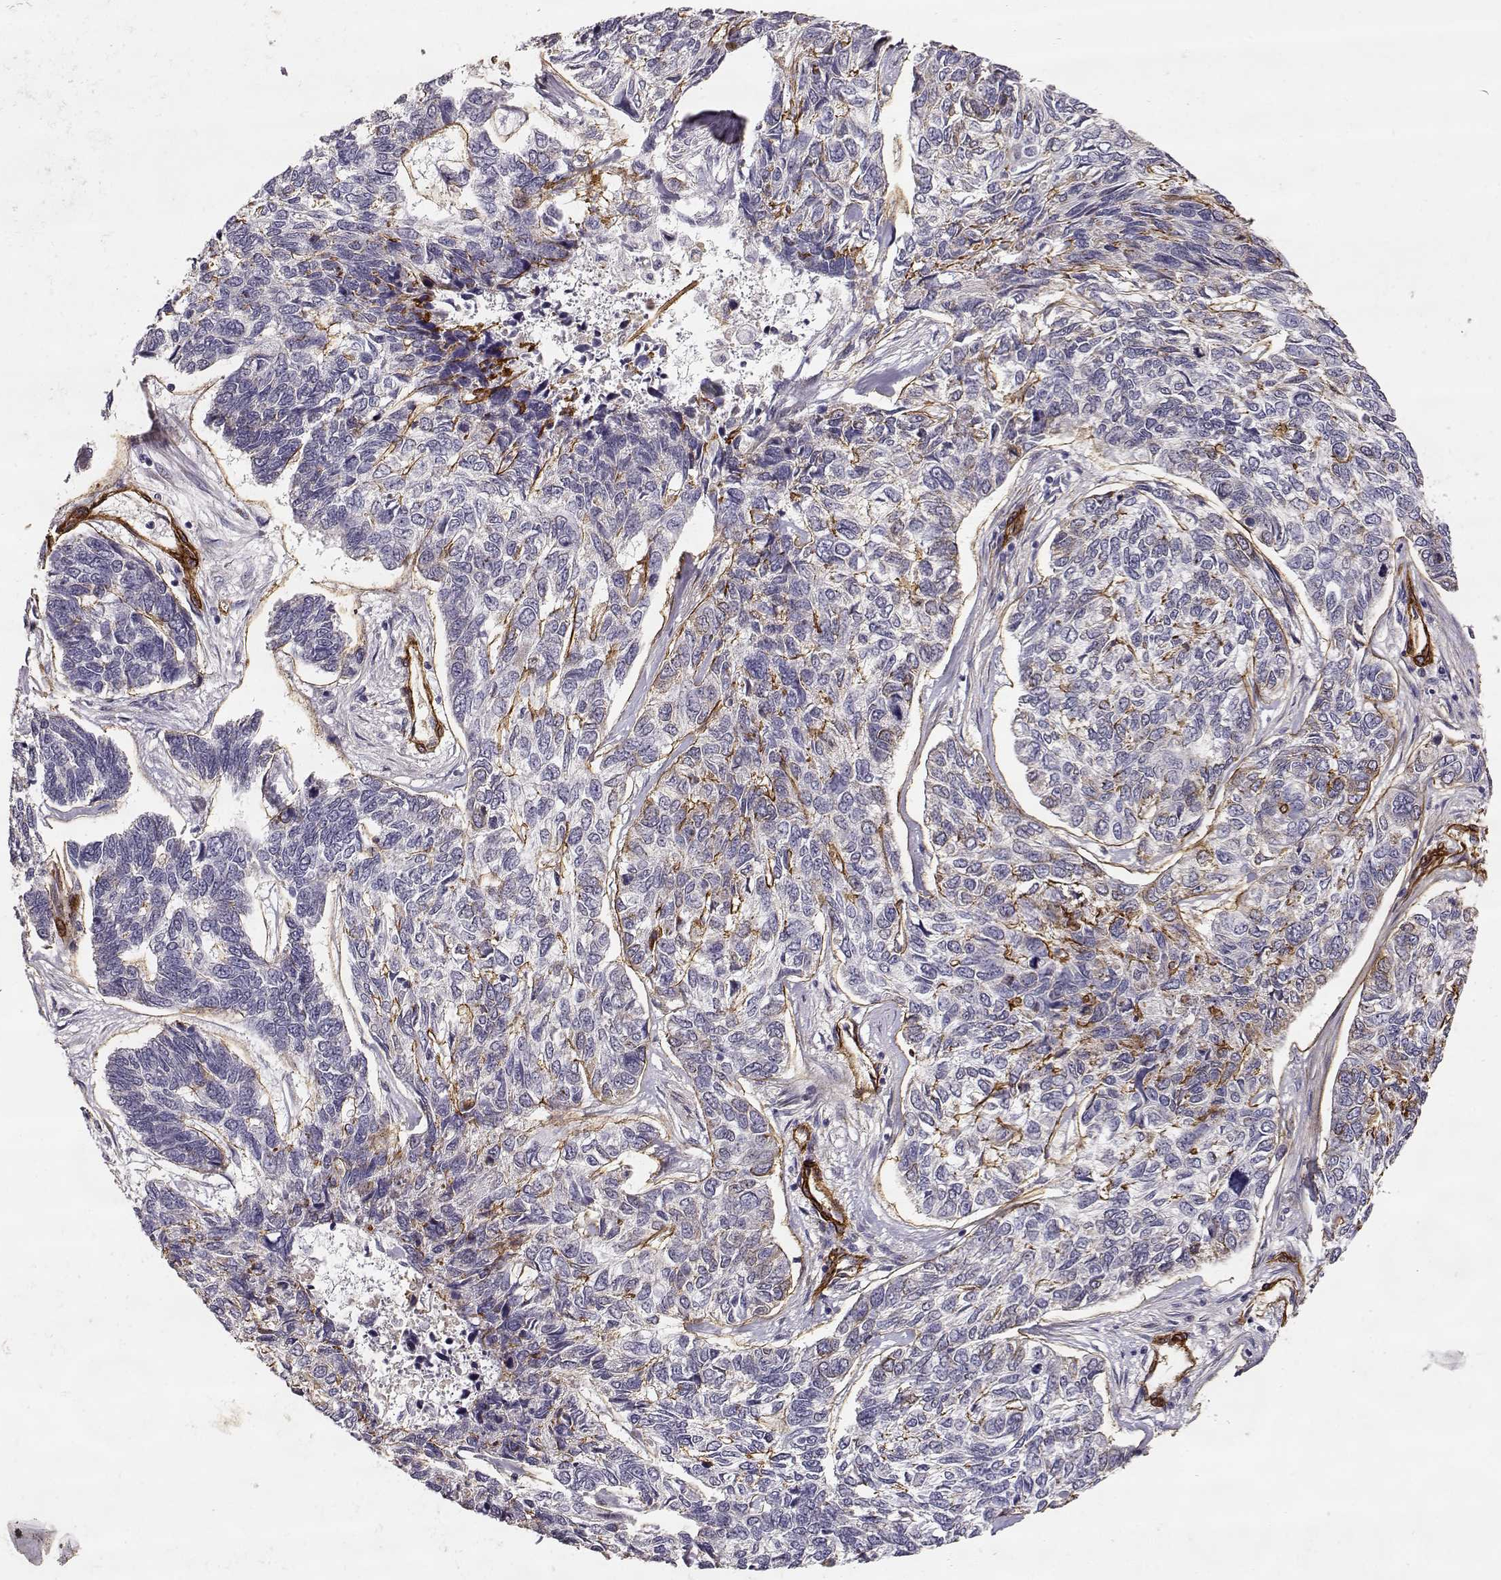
{"staining": {"intensity": "negative", "quantity": "none", "location": "none"}, "tissue": "skin cancer", "cell_type": "Tumor cells", "image_type": "cancer", "snomed": [{"axis": "morphology", "description": "Basal cell carcinoma"}, {"axis": "topography", "description": "Skin"}], "caption": "This image is of basal cell carcinoma (skin) stained with immunohistochemistry to label a protein in brown with the nuclei are counter-stained blue. There is no staining in tumor cells. Brightfield microscopy of IHC stained with DAB (3,3'-diaminobenzidine) (brown) and hematoxylin (blue), captured at high magnification.", "gene": "LAMC1", "patient": {"sex": "female", "age": 65}}